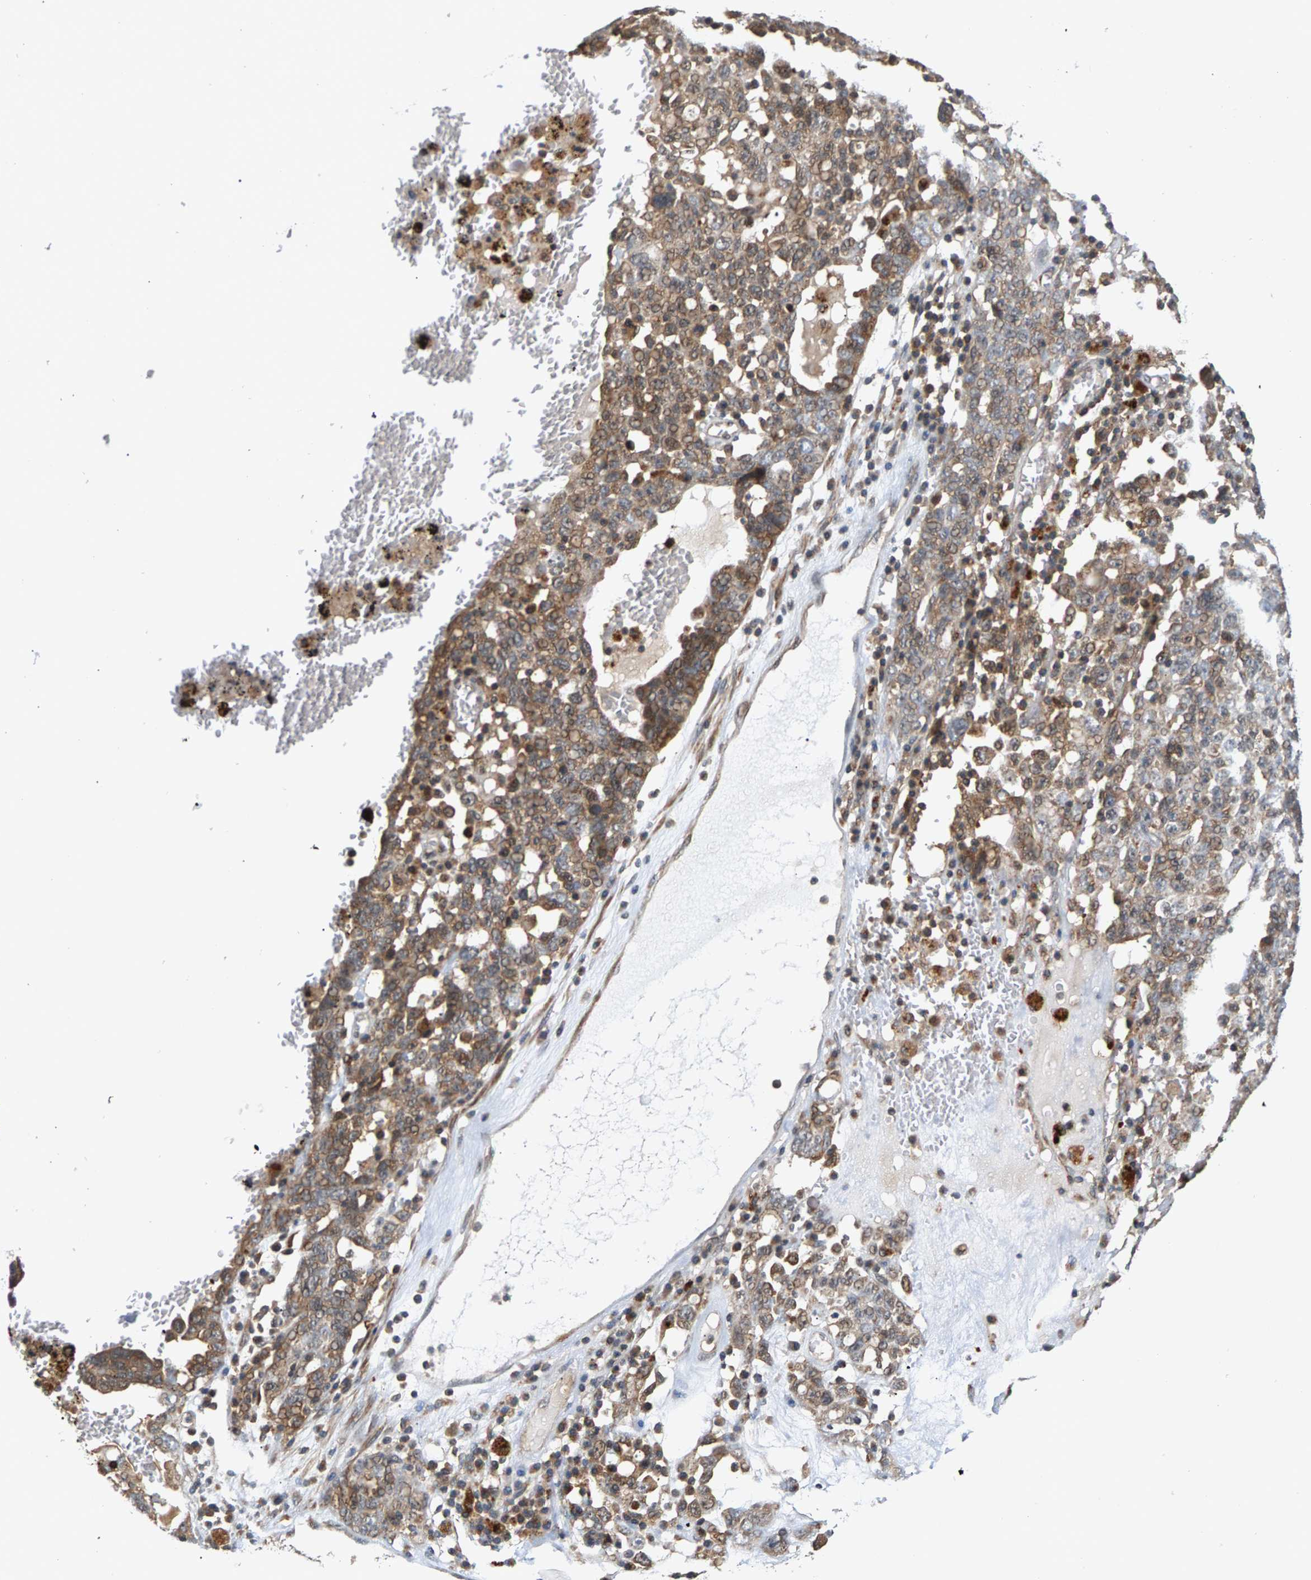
{"staining": {"intensity": "moderate", "quantity": "25%-75%", "location": "cytoplasmic/membranous"}, "tissue": "ovarian cancer", "cell_type": "Tumor cells", "image_type": "cancer", "snomed": [{"axis": "morphology", "description": "Carcinoma, endometroid"}, {"axis": "topography", "description": "Ovary"}], "caption": "Tumor cells demonstrate moderate cytoplasmic/membranous expression in approximately 25%-75% of cells in ovarian endometroid carcinoma.", "gene": "MAP2K5", "patient": {"sex": "female", "age": 62}}